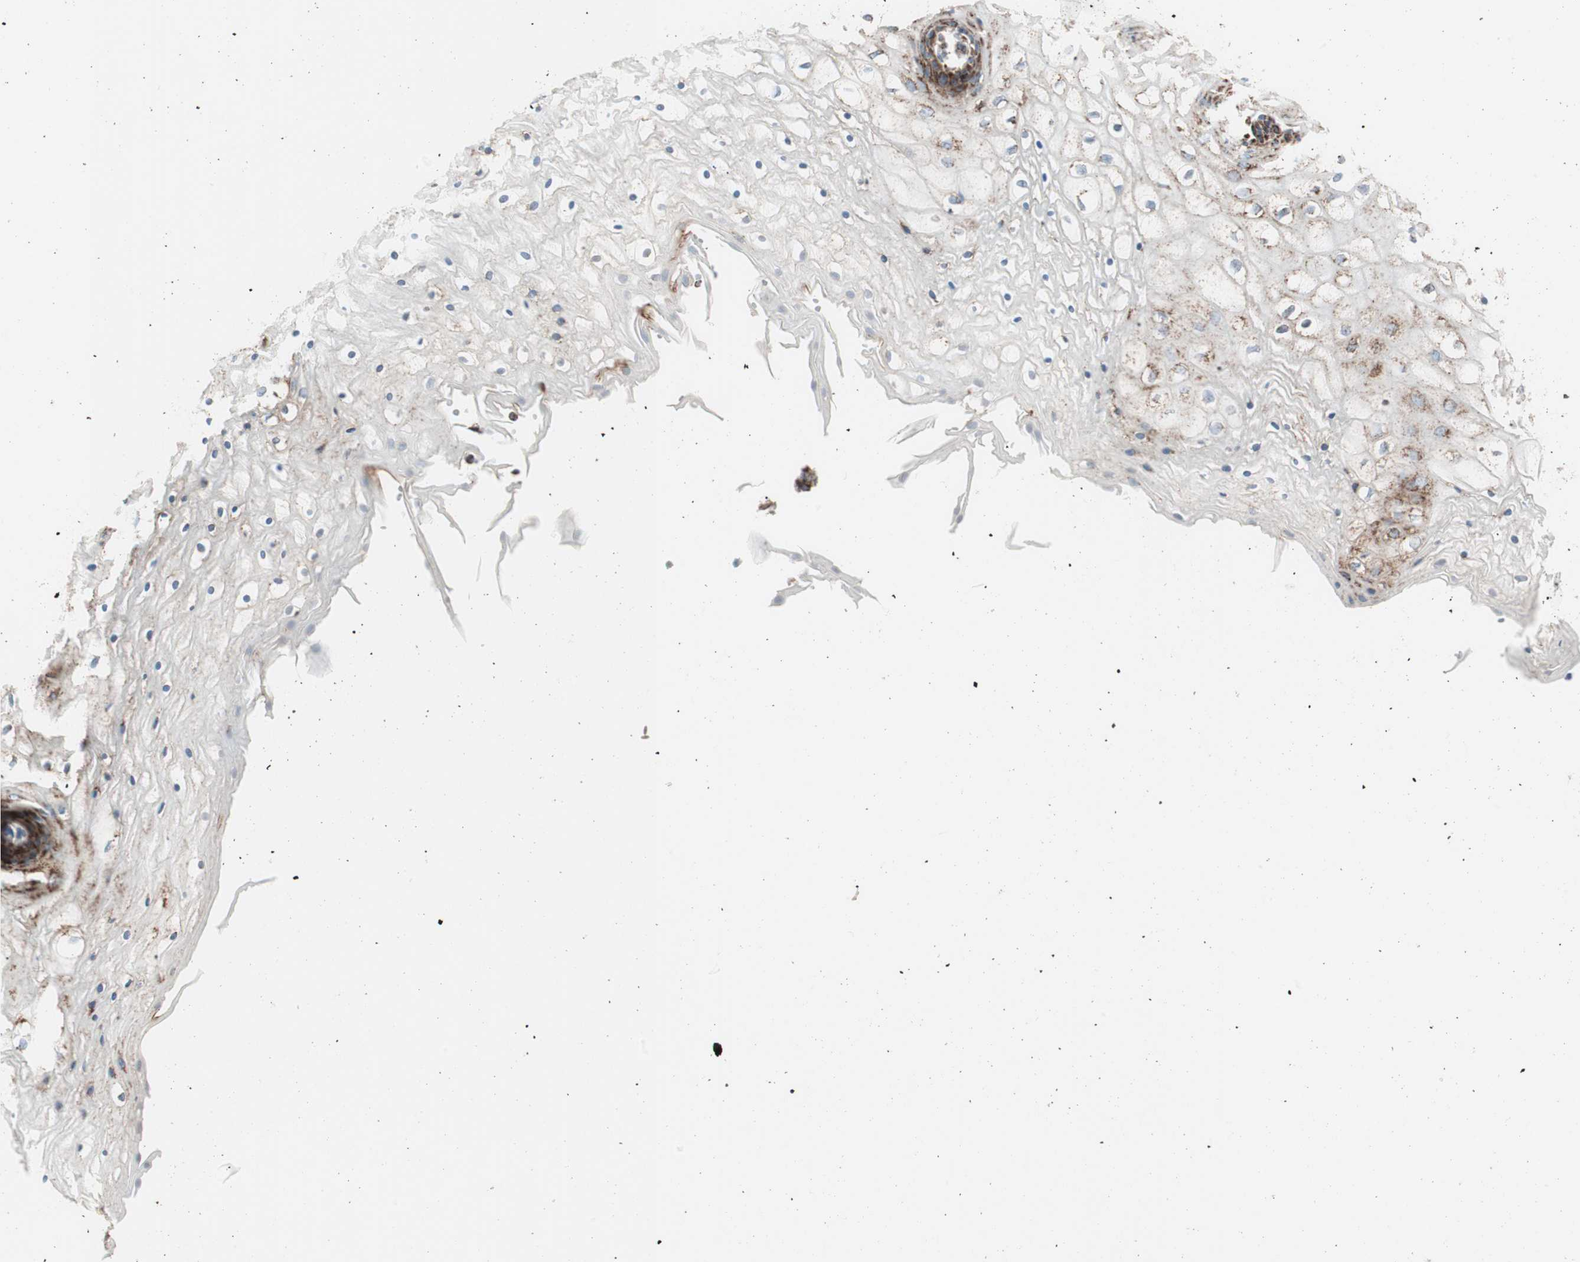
{"staining": {"intensity": "strong", "quantity": "25%-75%", "location": "cytoplasmic/membranous"}, "tissue": "vagina", "cell_type": "Squamous epithelial cells", "image_type": "normal", "snomed": [{"axis": "morphology", "description": "Normal tissue, NOS"}, {"axis": "topography", "description": "Vagina"}], "caption": "A photomicrograph showing strong cytoplasmic/membranous positivity in about 25%-75% of squamous epithelial cells in benign vagina, as visualized by brown immunohistochemical staining.", "gene": "TOMM20", "patient": {"sex": "female", "age": 34}}